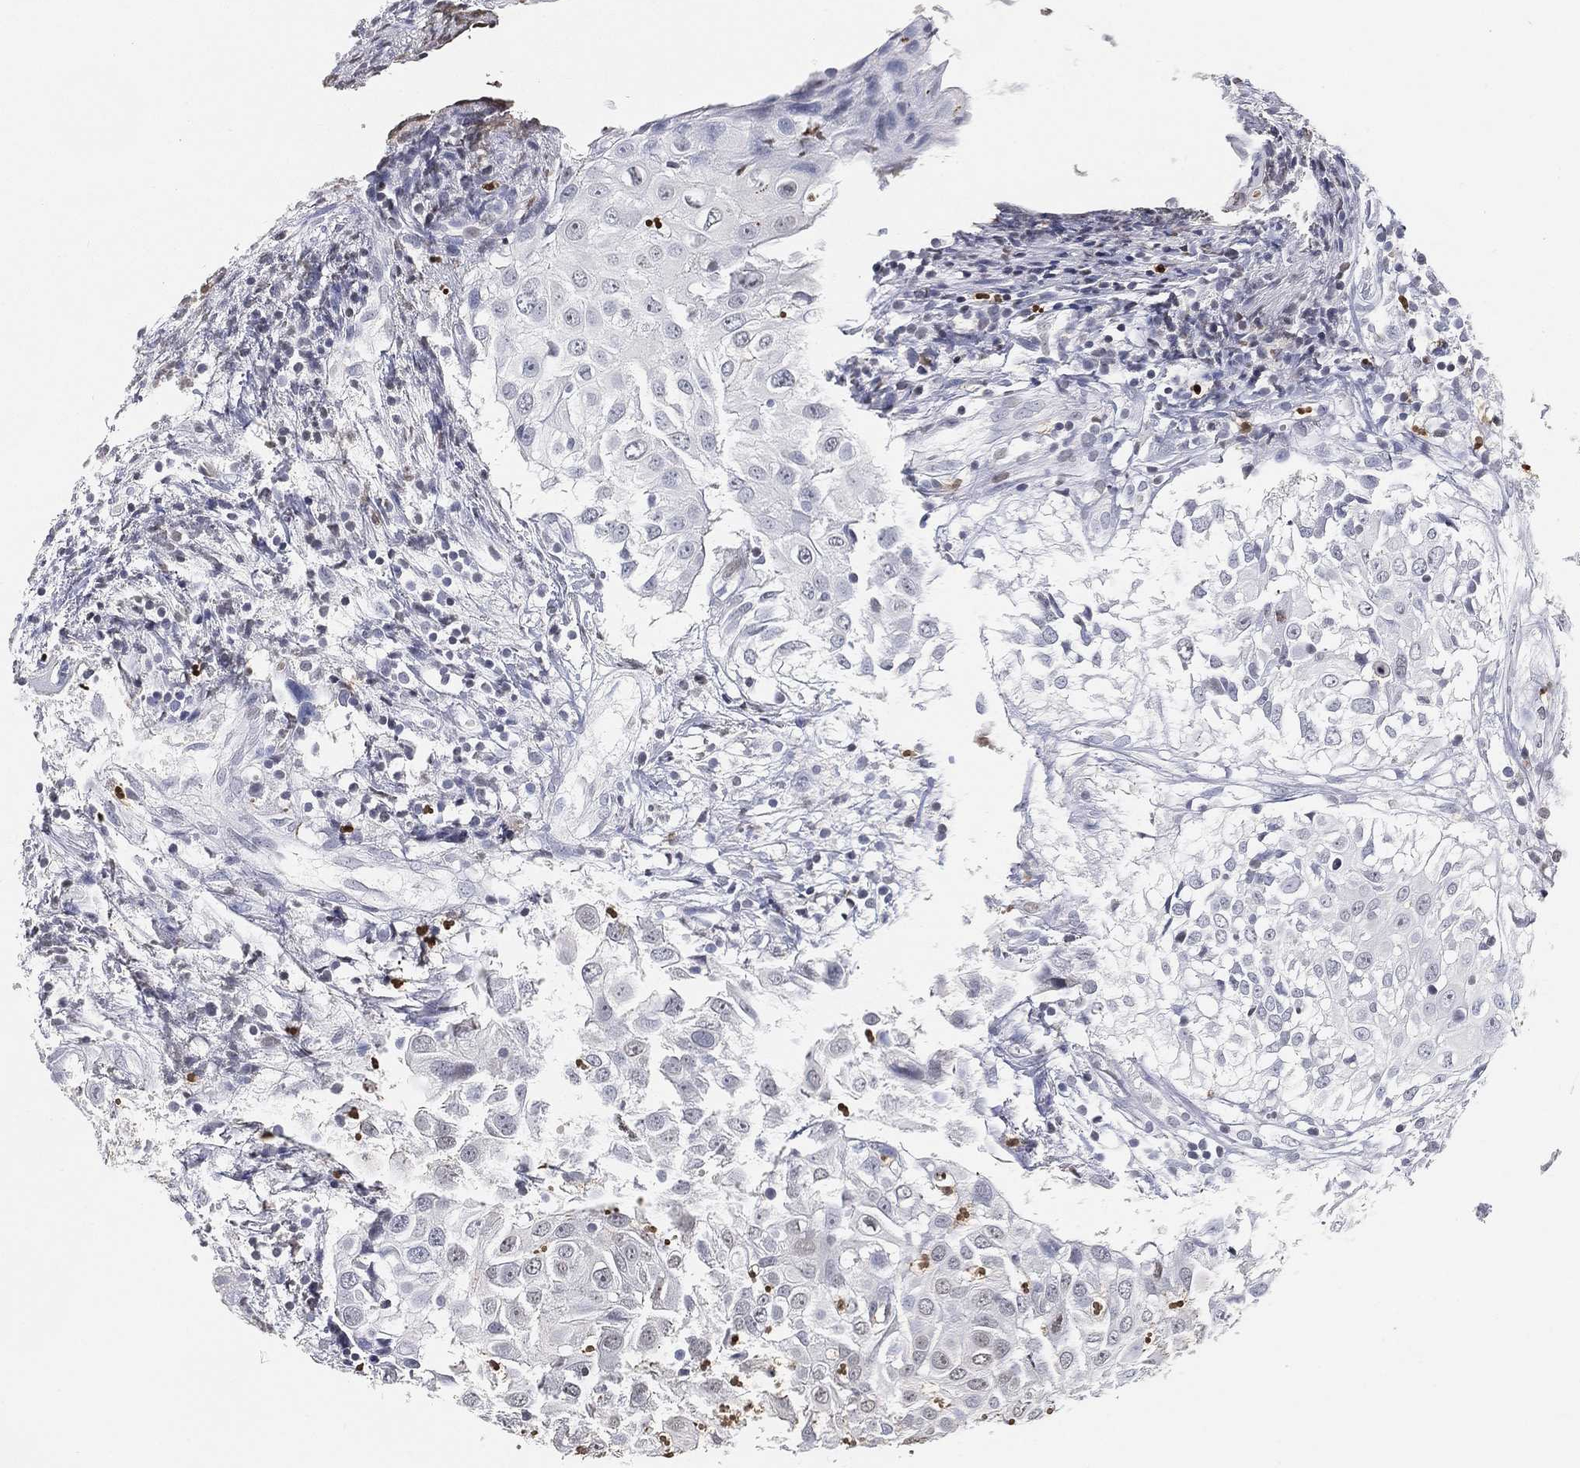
{"staining": {"intensity": "negative", "quantity": "none", "location": "none"}, "tissue": "urothelial cancer", "cell_type": "Tumor cells", "image_type": "cancer", "snomed": [{"axis": "morphology", "description": "Urothelial carcinoma, High grade"}, {"axis": "topography", "description": "Urinary bladder"}], "caption": "Immunohistochemistry photomicrograph of human urothelial cancer stained for a protein (brown), which shows no positivity in tumor cells. Nuclei are stained in blue.", "gene": "ARG1", "patient": {"sex": "female", "age": 79}}